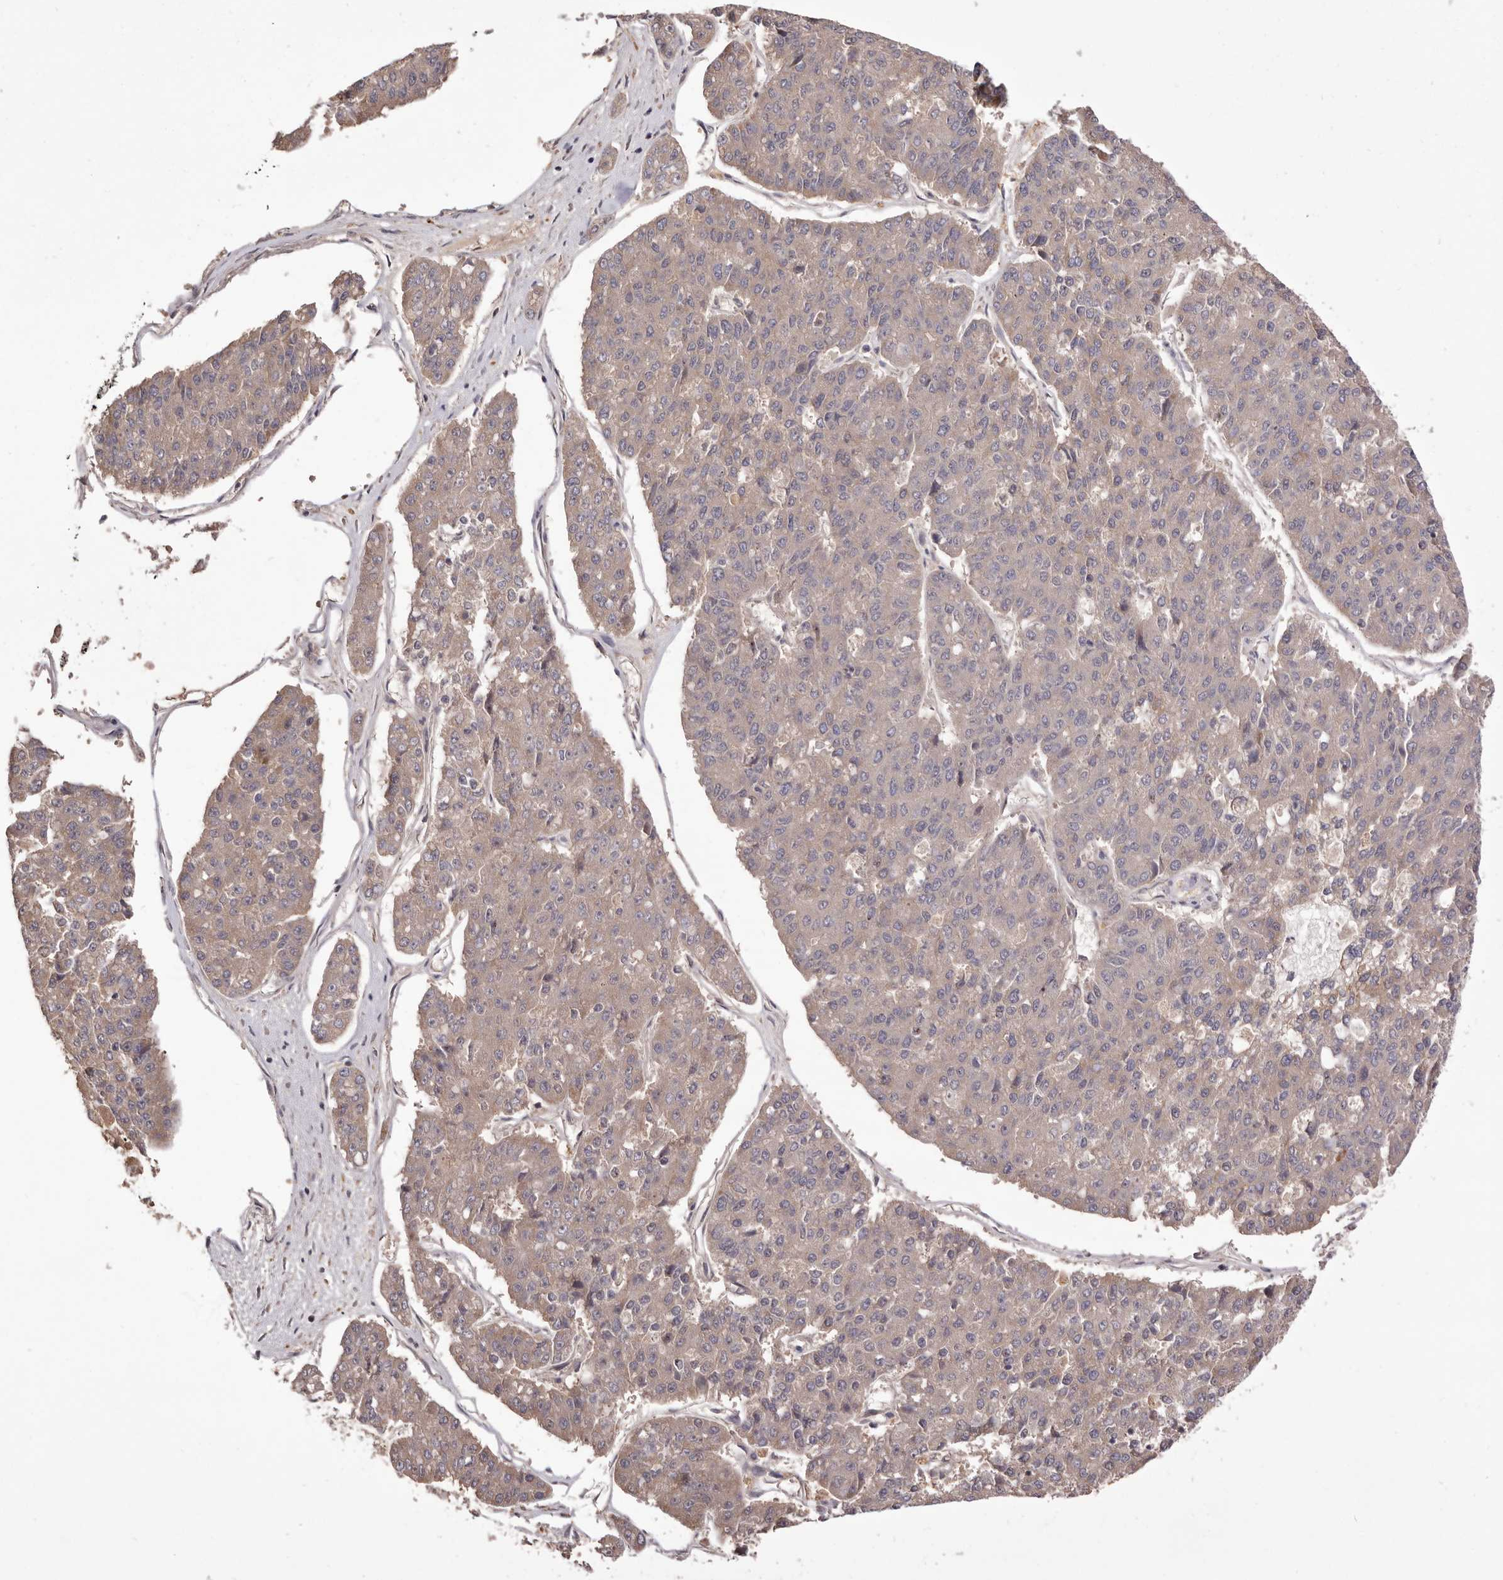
{"staining": {"intensity": "weak", "quantity": ">75%", "location": "cytoplasmic/membranous"}, "tissue": "pancreatic cancer", "cell_type": "Tumor cells", "image_type": "cancer", "snomed": [{"axis": "morphology", "description": "Adenocarcinoma, NOS"}, {"axis": "topography", "description": "Pancreas"}], "caption": "Protein expression analysis of pancreatic adenocarcinoma shows weak cytoplasmic/membranous expression in approximately >75% of tumor cells.", "gene": "DOP1A", "patient": {"sex": "male", "age": 50}}